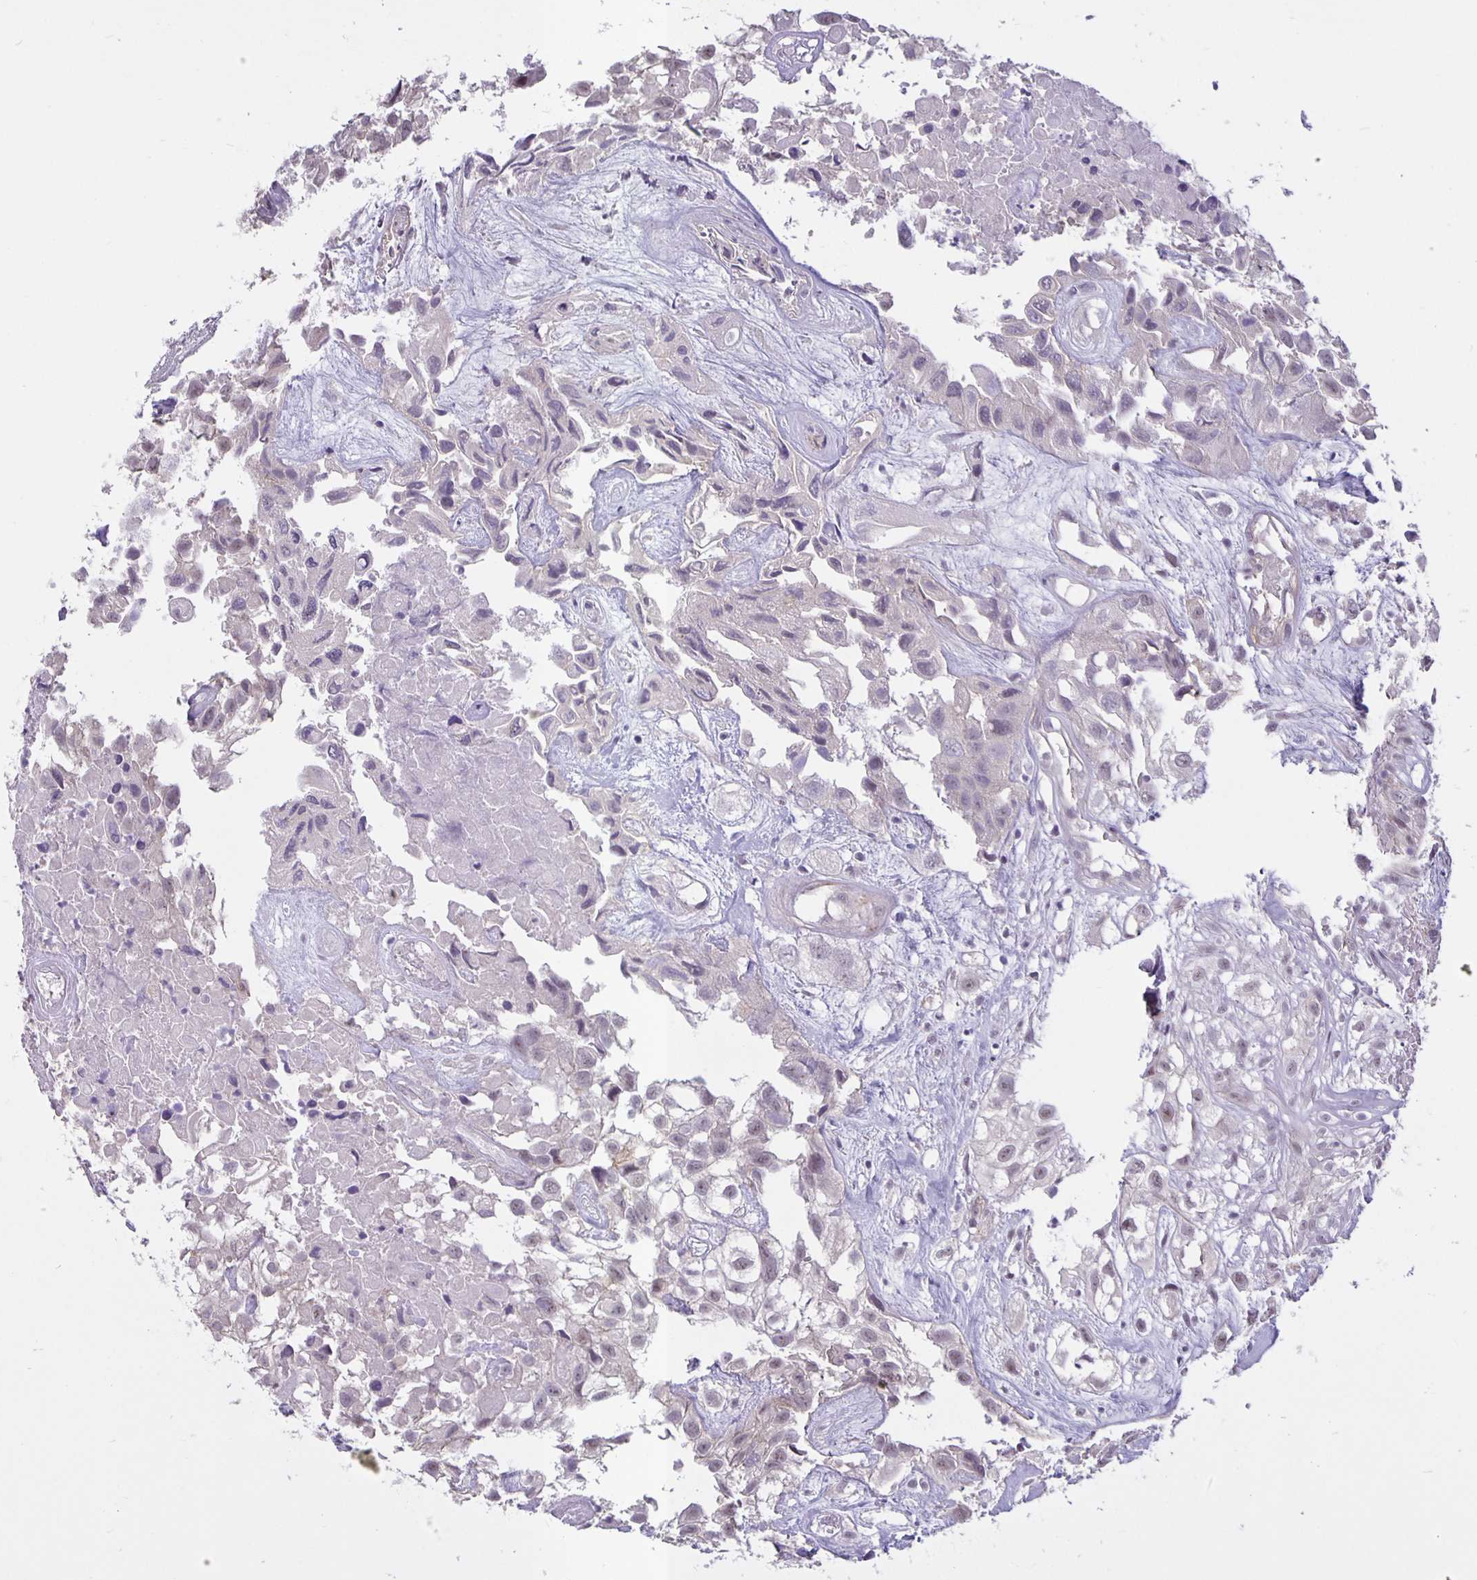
{"staining": {"intensity": "negative", "quantity": "none", "location": "none"}, "tissue": "urothelial cancer", "cell_type": "Tumor cells", "image_type": "cancer", "snomed": [{"axis": "morphology", "description": "Urothelial carcinoma, High grade"}, {"axis": "topography", "description": "Urinary bladder"}], "caption": "Urothelial cancer stained for a protein using immunohistochemistry (IHC) reveals no positivity tumor cells.", "gene": "ARVCF", "patient": {"sex": "male", "age": 56}}